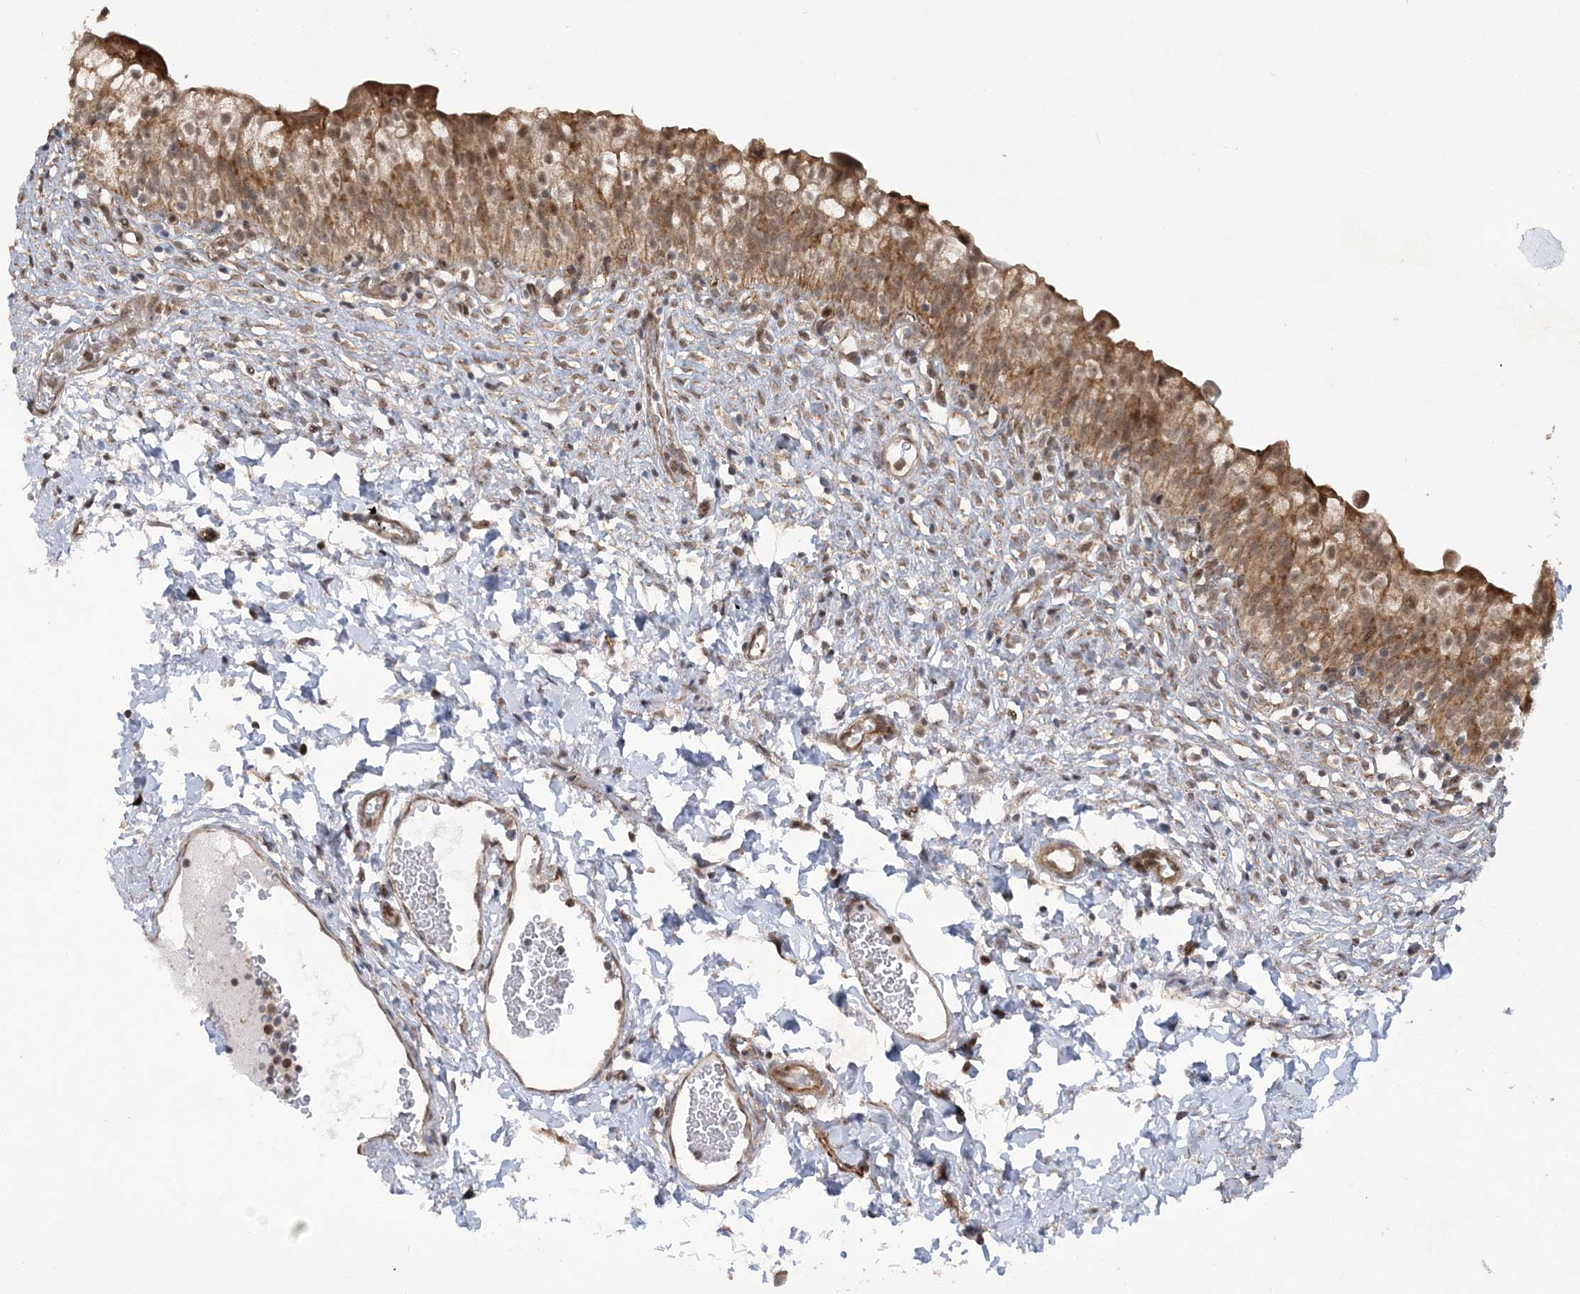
{"staining": {"intensity": "moderate", "quantity": ">75%", "location": "cytoplasmic/membranous,nuclear"}, "tissue": "urinary bladder", "cell_type": "Urothelial cells", "image_type": "normal", "snomed": [{"axis": "morphology", "description": "Normal tissue, NOS"}, {"axis": "topography", "description": "Urinary bladder"}], "caption": "Approximately >75% of urothelial cells in unremarkable human urinary bladder exhibit moderate cytoplasmic/membranous,nuclear protein positivity as visualized by brown immunohistochemical staining.", "gene": "MRPL47", "patient": {"sex": "male", "age": 55}}